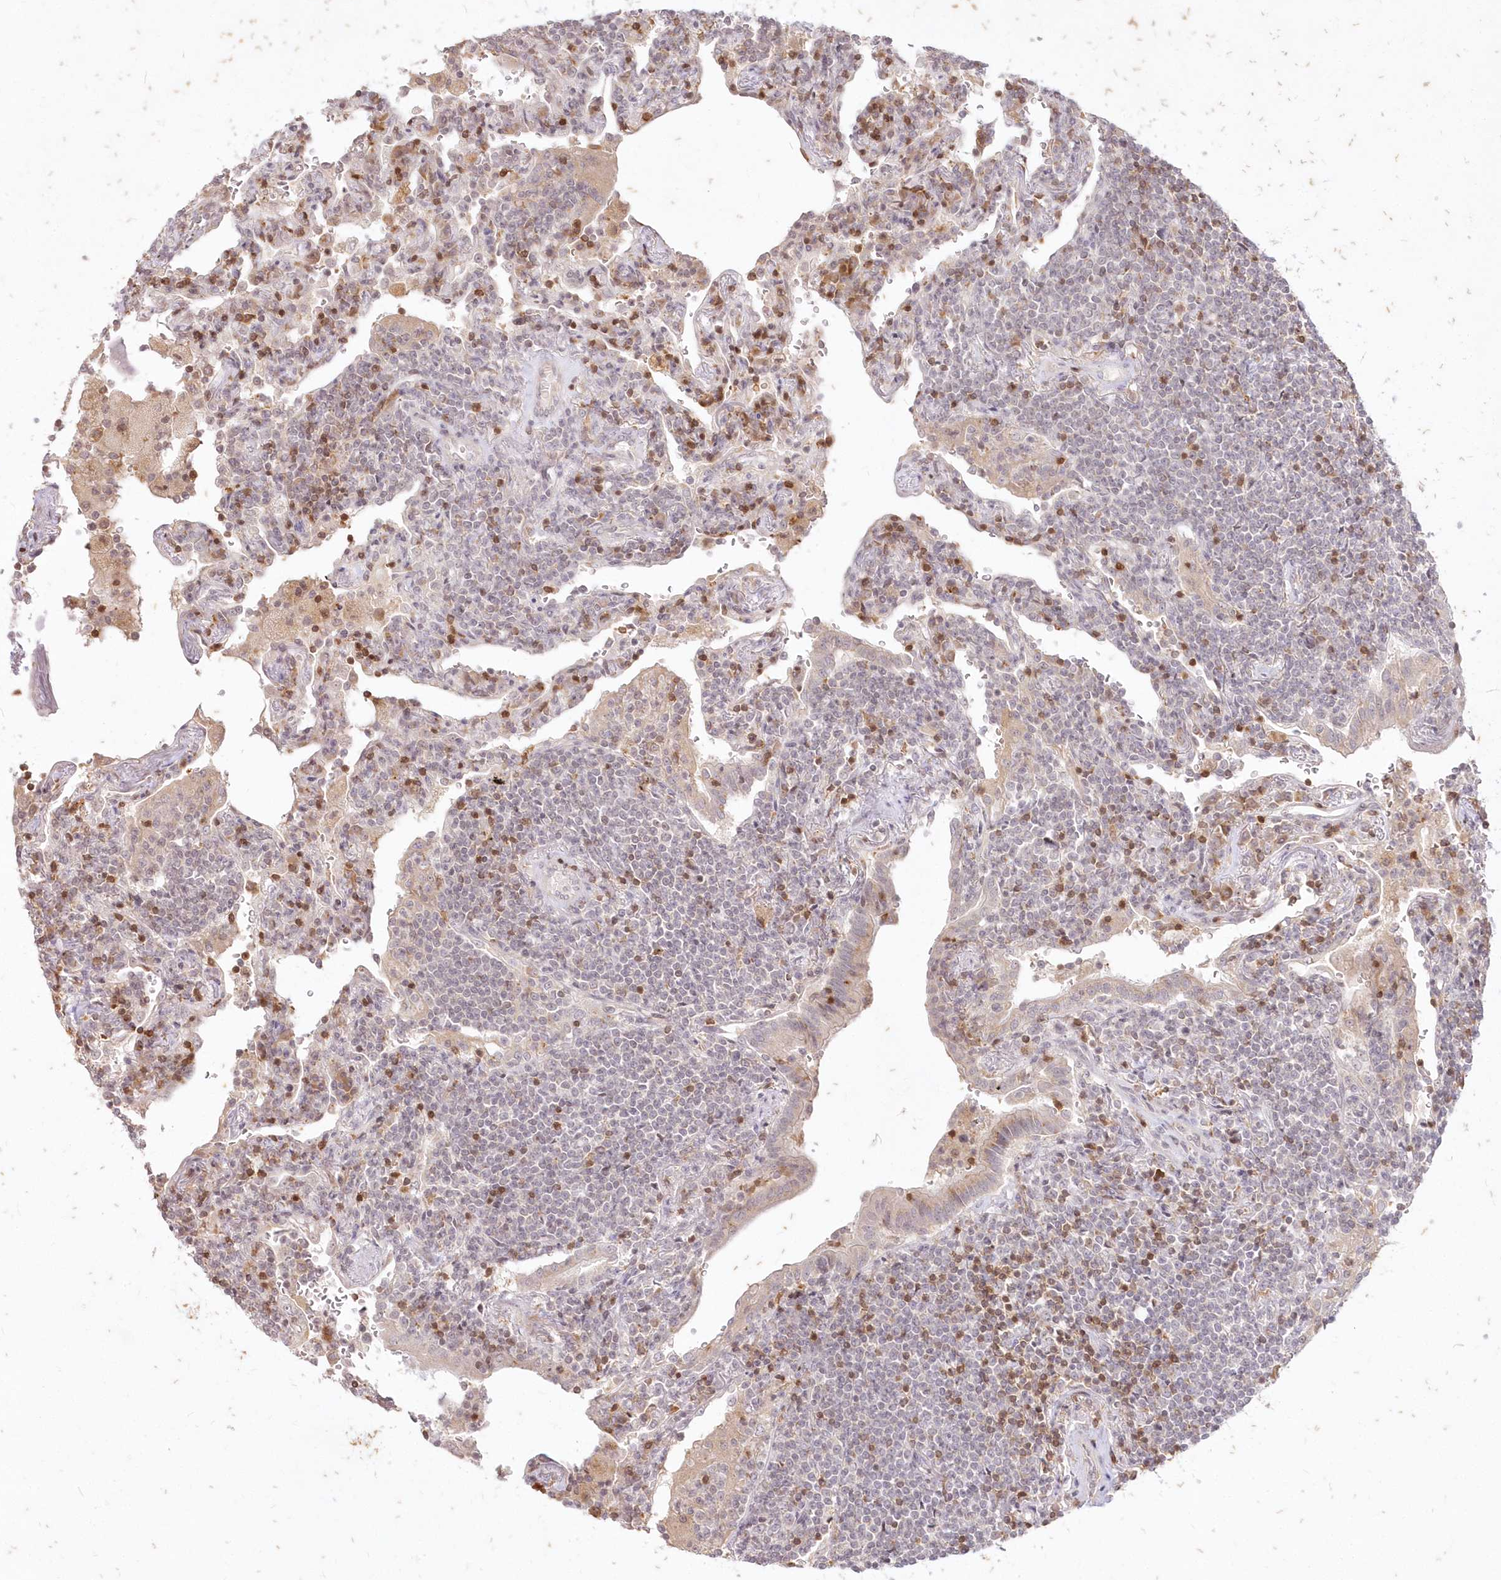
{"staining": {"intensity": "negative", "quantity": "none", "location": "none"}, "tissue": "lymphoma", "cell_type": "Tumor cells", "image_type": "cancer", "snomed": [{"axis": "morphology", "description": "Malignant lymphoma, non-Hodgkin's type, Low grade"}, {"axis": "topography", "description": "Lung"}], "caption": "Lymphoma was stained to show a protein in brown. There is no significant expression in tumor cells.", "gene": "MTMR3", "patient": {"sex": "female", "age": 71}}